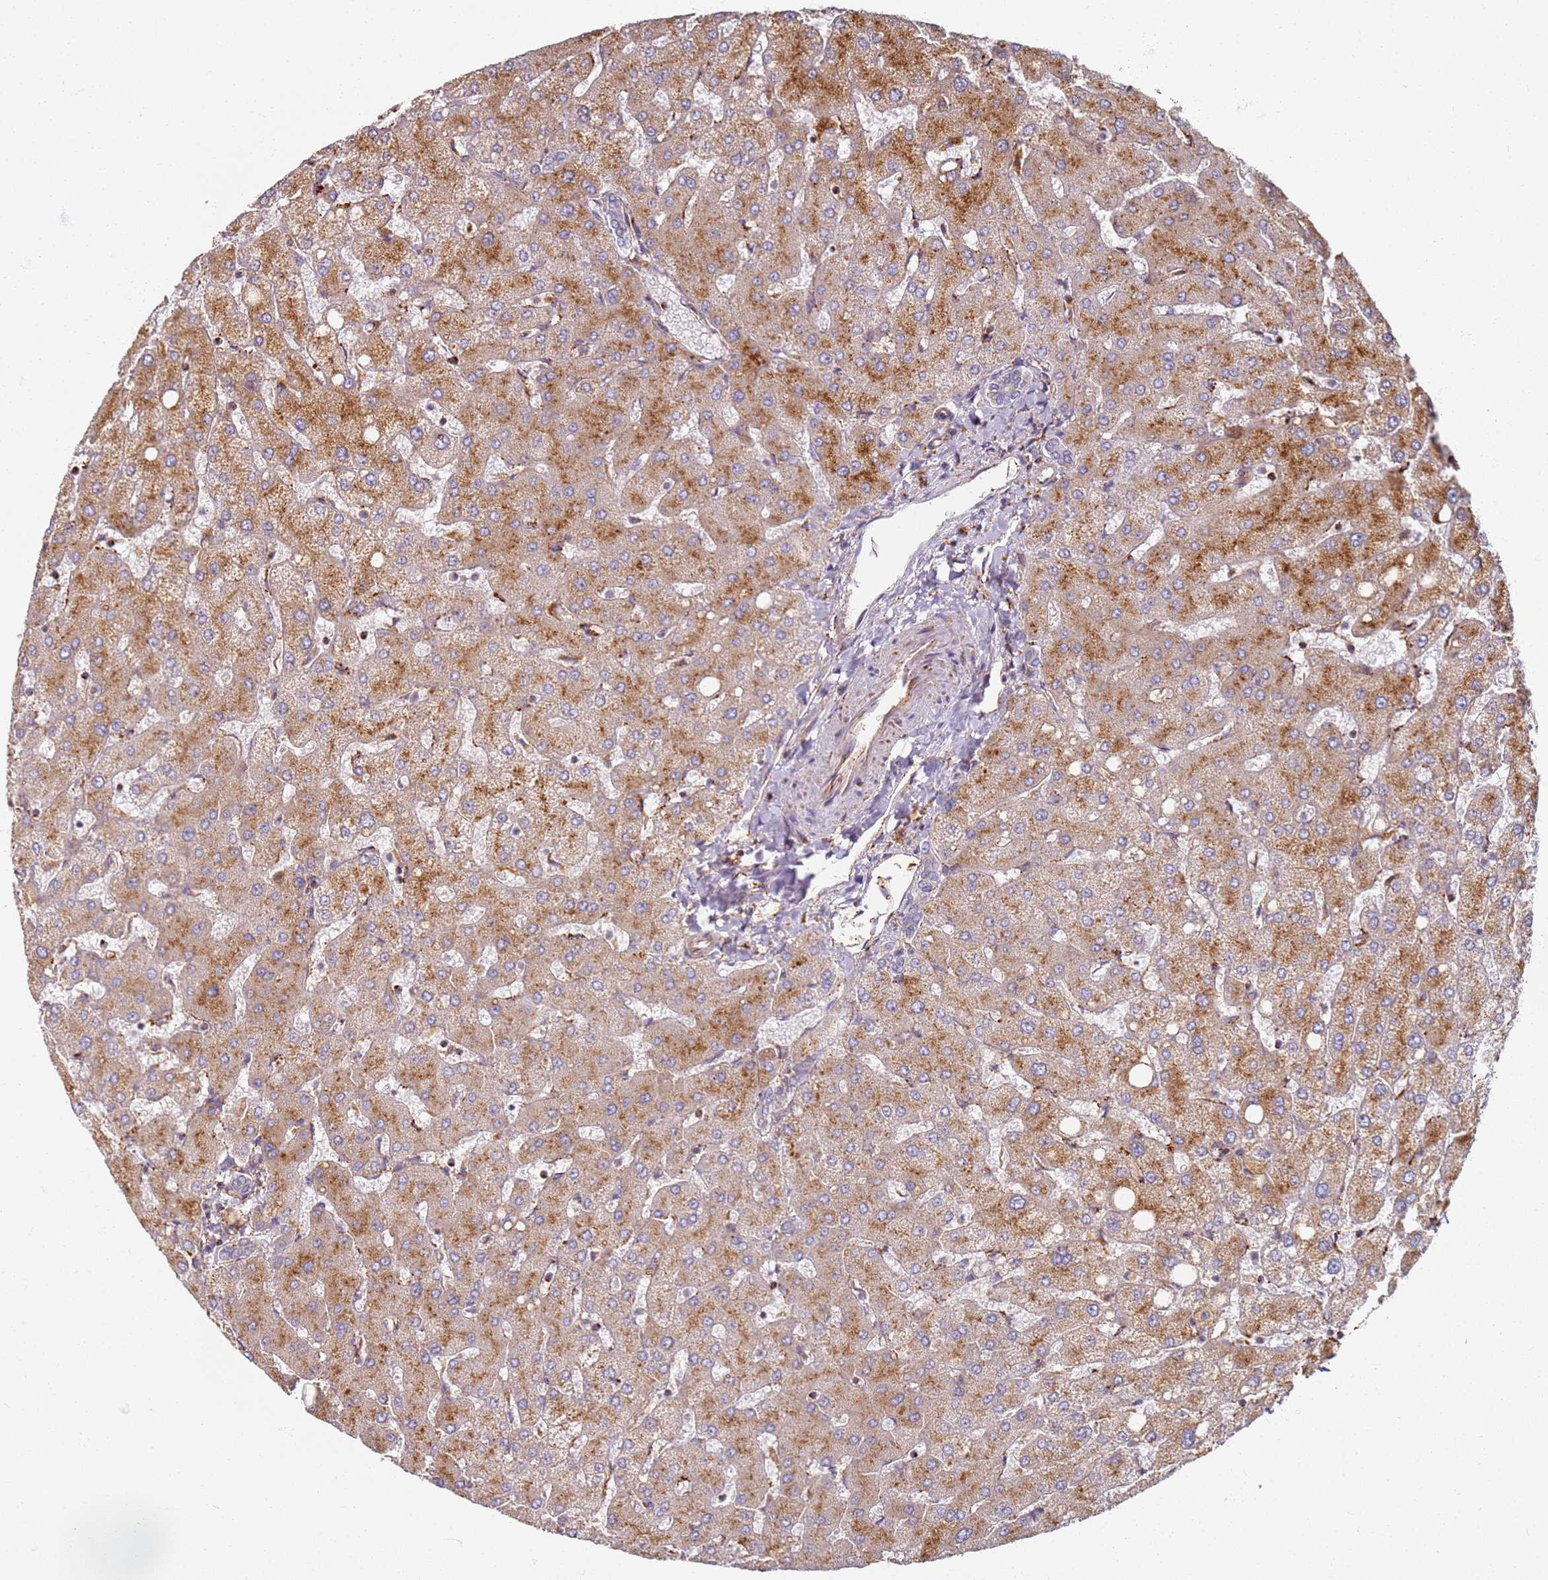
{"staining": {"intensity": "negative", "quantity": "none", "location": "none"}, "tissue": "liver", "cell_type": "Cholangiocytes", "image_type": "normal", "snomed": [{"axis": "morphology", "description": "Normal tissue, NOS"}, {"axis": "topography", "description": "Liver"}], "caption": "Protein analysis of normal liver exhibits no significant expression in cholangiocytes. (DAB IHC visualized using brightfield microscopy, high magnification).", "gene": "PROKR2", "patient": {"sex": "female", "age": 54}}